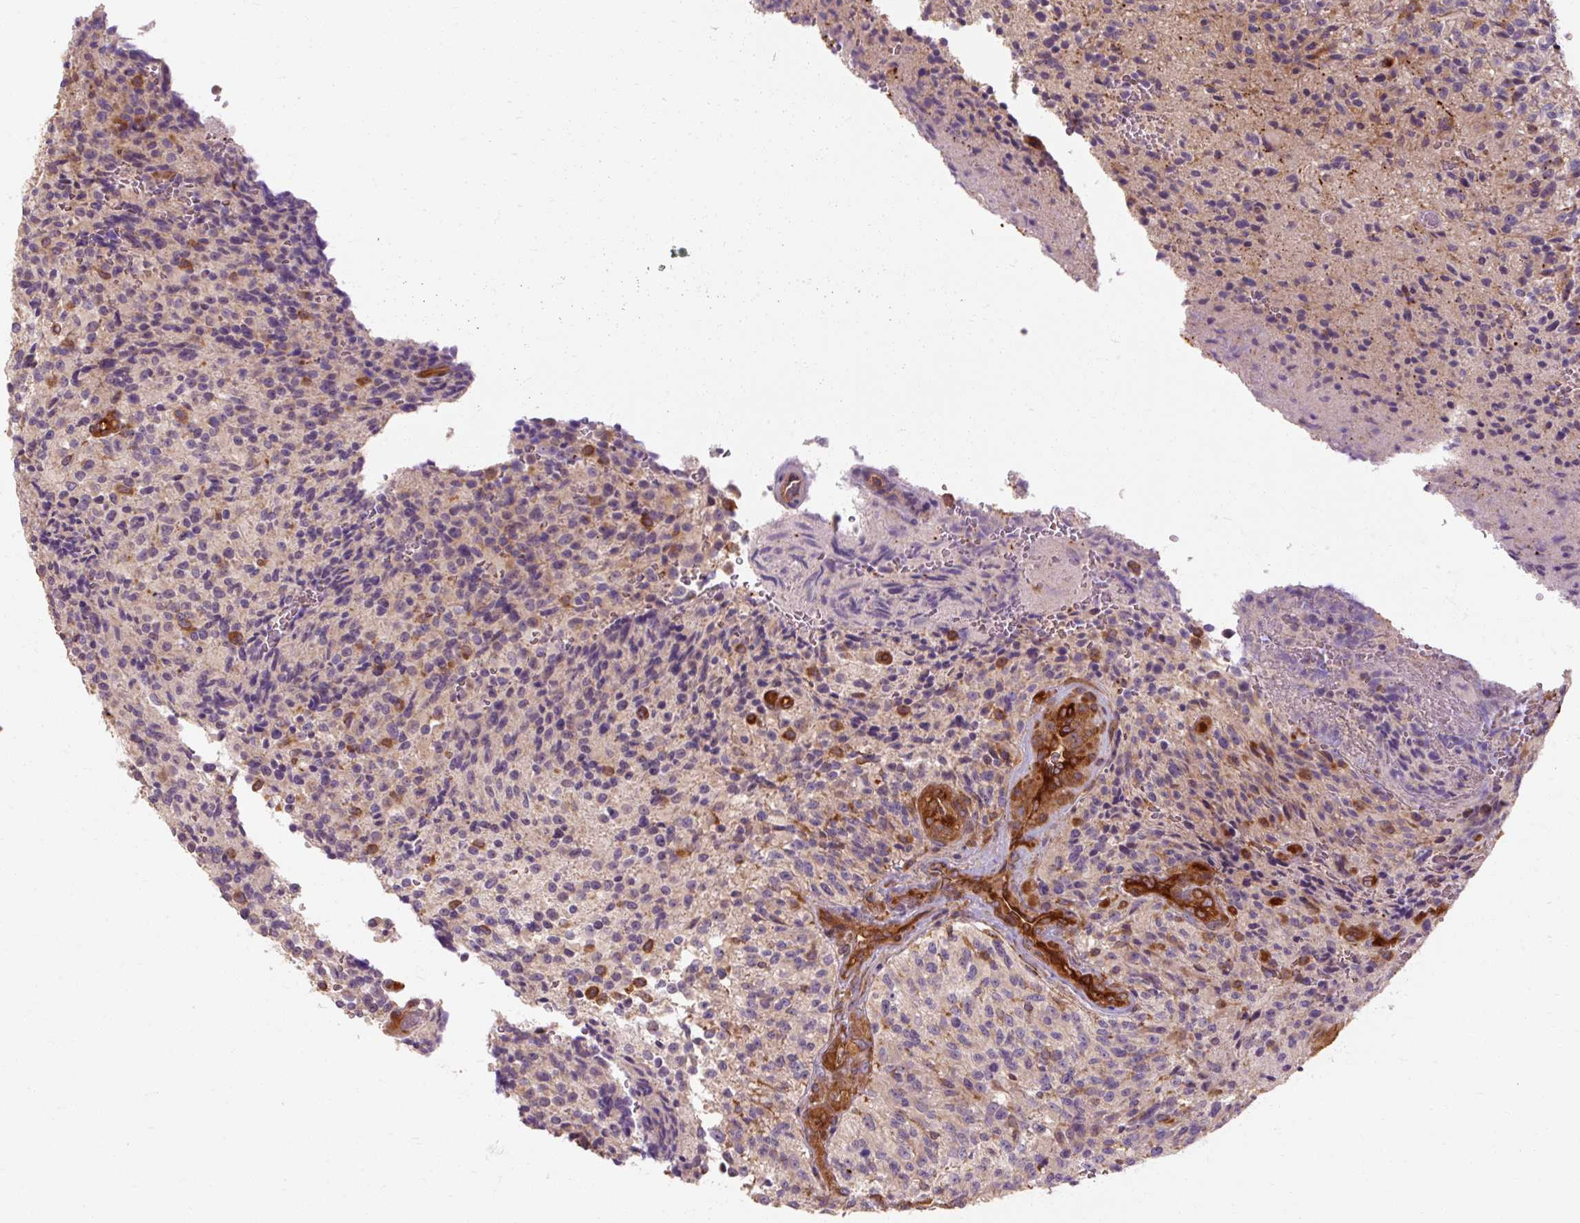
{"staining": {"intensity": "weak", "quantity": "25%-75%", "location": "cytoplasmic/membranous"}, "tissue": "glioma", "cell_type": "Tumor cells", "image_type": "cancer", "snomed": [{"axis": "morphology", "description": "Normal tissue, NOS"}, {"axis": "morphology", "description": "Glioma, malignant, High grade"}, {"axis": "topography", "description": "Cerebral cortex"}], "caption": "This histopathology image exhibits immunohistochemistry staining of human glioma, with low weak cytoplasmic/membranous positivity in about 25%-75% of tumor cells.", "gene": "TBC1D4", "patient": {"sex": "male", "age": 56}}